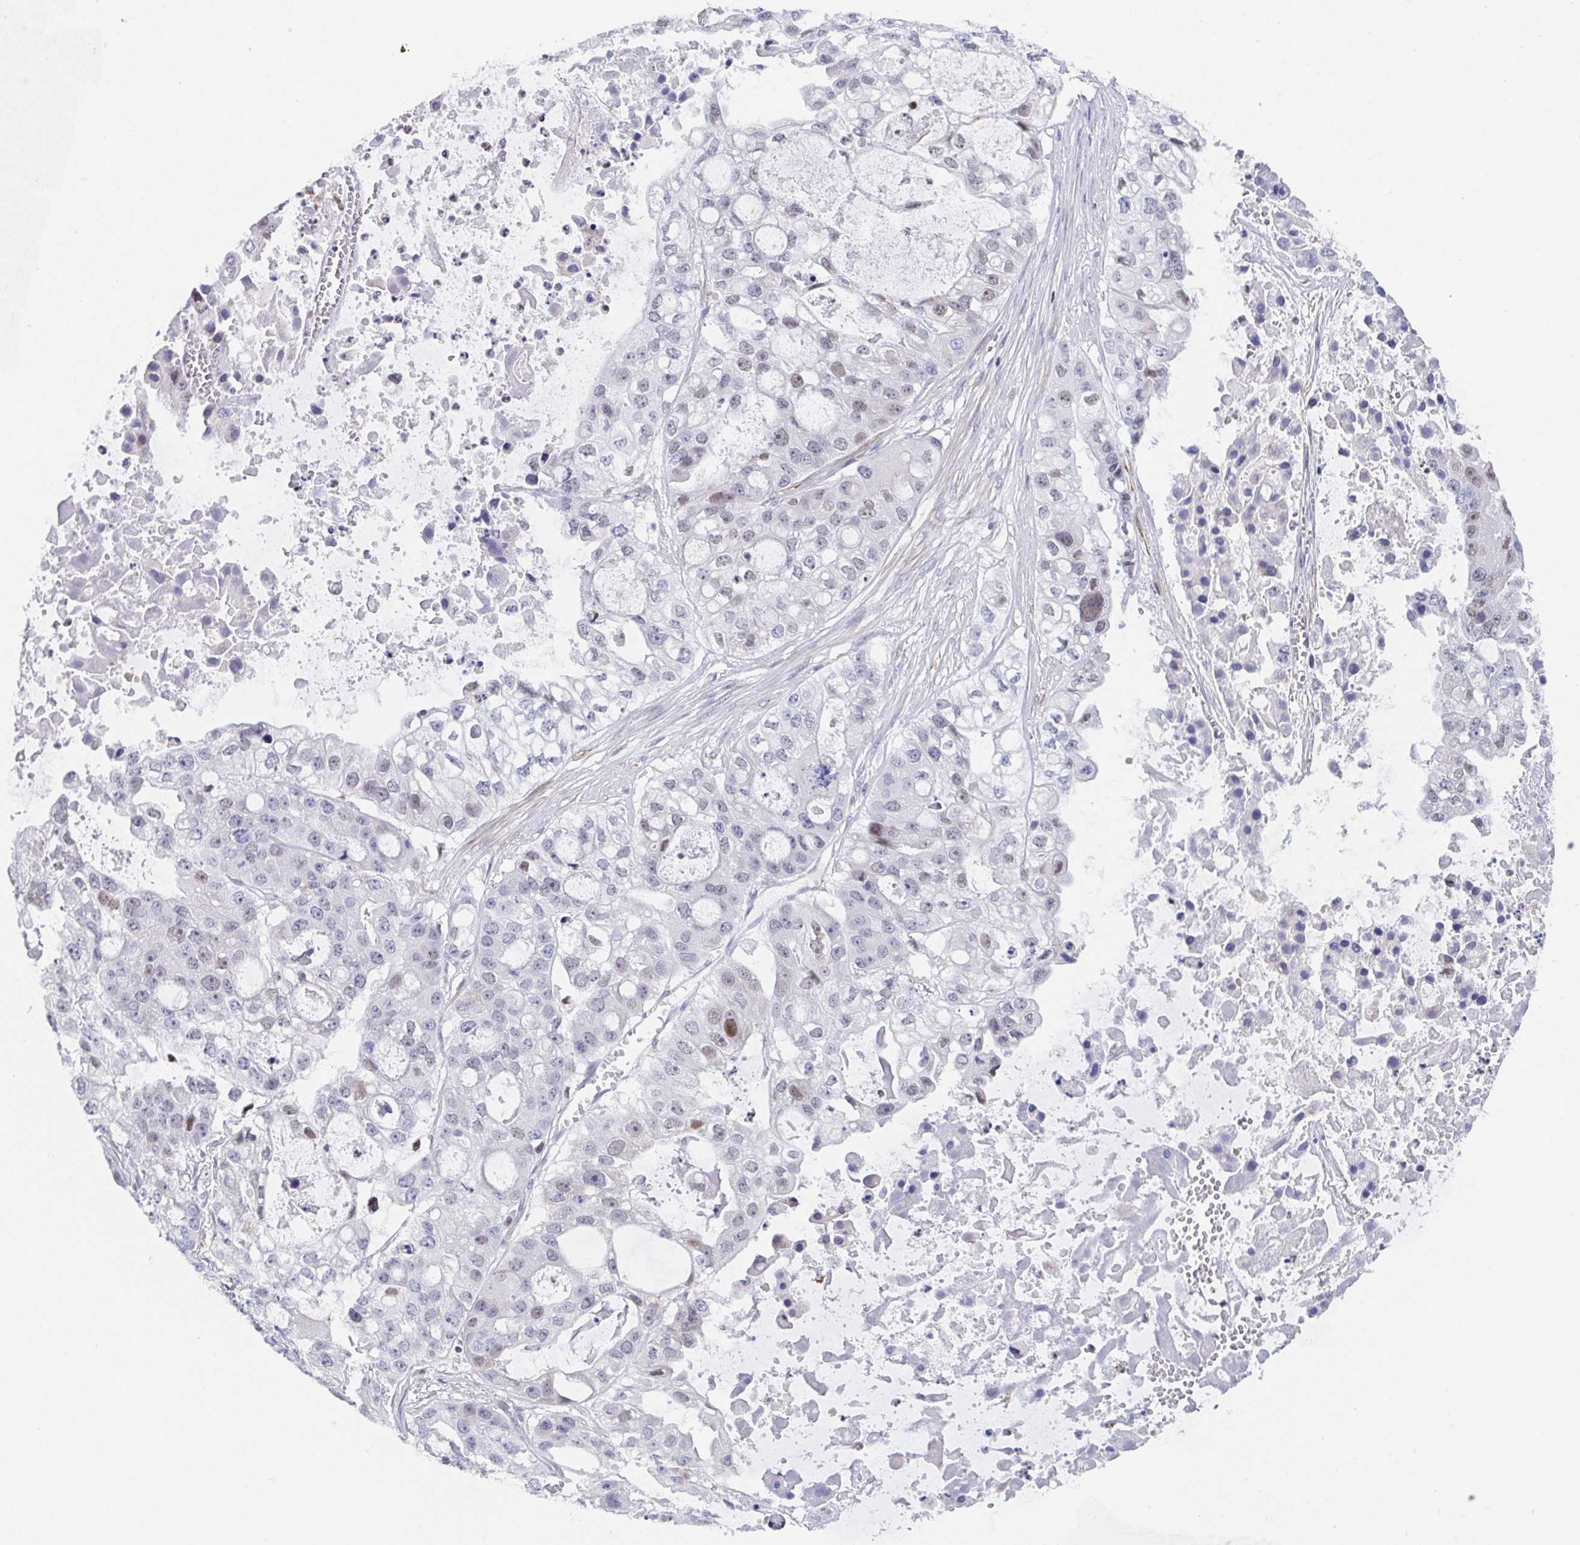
{"staining": {"intensity": "weak", "quantity": "<25%", "location": "nuclear"}, "tissue": "ovarian cancer", "cell_type": "Tumor cells", "image_type": "cancer", "snomed": [{"axis": "morphology", "description": "Cystadenocarcinoma, serous, NOS"}, {"axis": "topography", "description": "Ovary"}], "caption": "Immunohistochemical staining of human ovarian cancer (serous cystadenocarcinoma) exhibits no significant staining in tumor cells.", "gene": "PBOV1", "patient": {"sex": "female", "age": 56}}